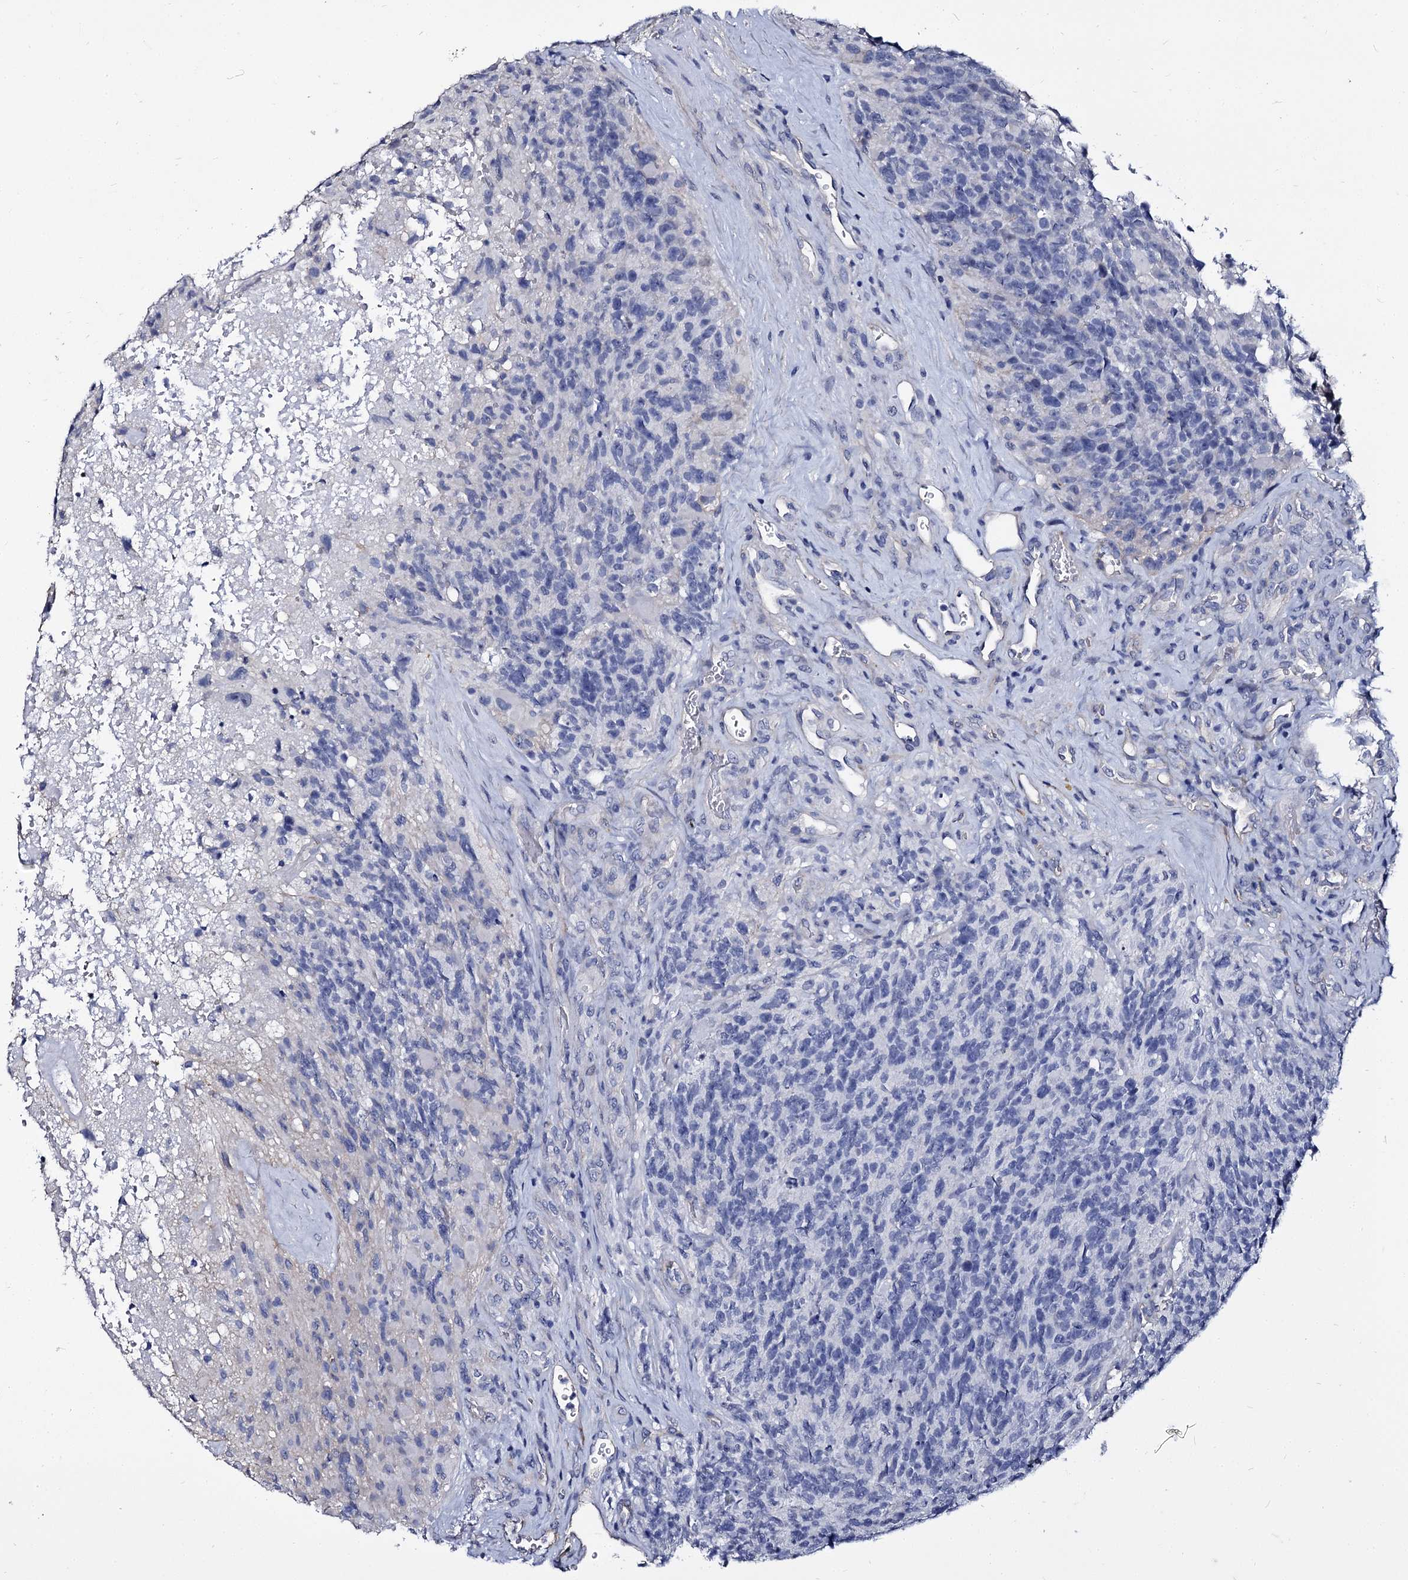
{"staining": {"intensity": "negative", "quantity": "none", "location": "none"}, "tissue": "glioma", "cell_type": "Tumor cells", "image_type": "cancer", "snomed": [{"axis": "morphology", "description": "Glioma, malignant, High grade"}, {"axis": "topography", "description": "Brain"}], "caption": "Immunohistochemistry of human malignant glioma (high-grade) demonstrates no expression in tumor cells.", "gene": "CBFB", "patient": {"sex": "male", "age": 76}}